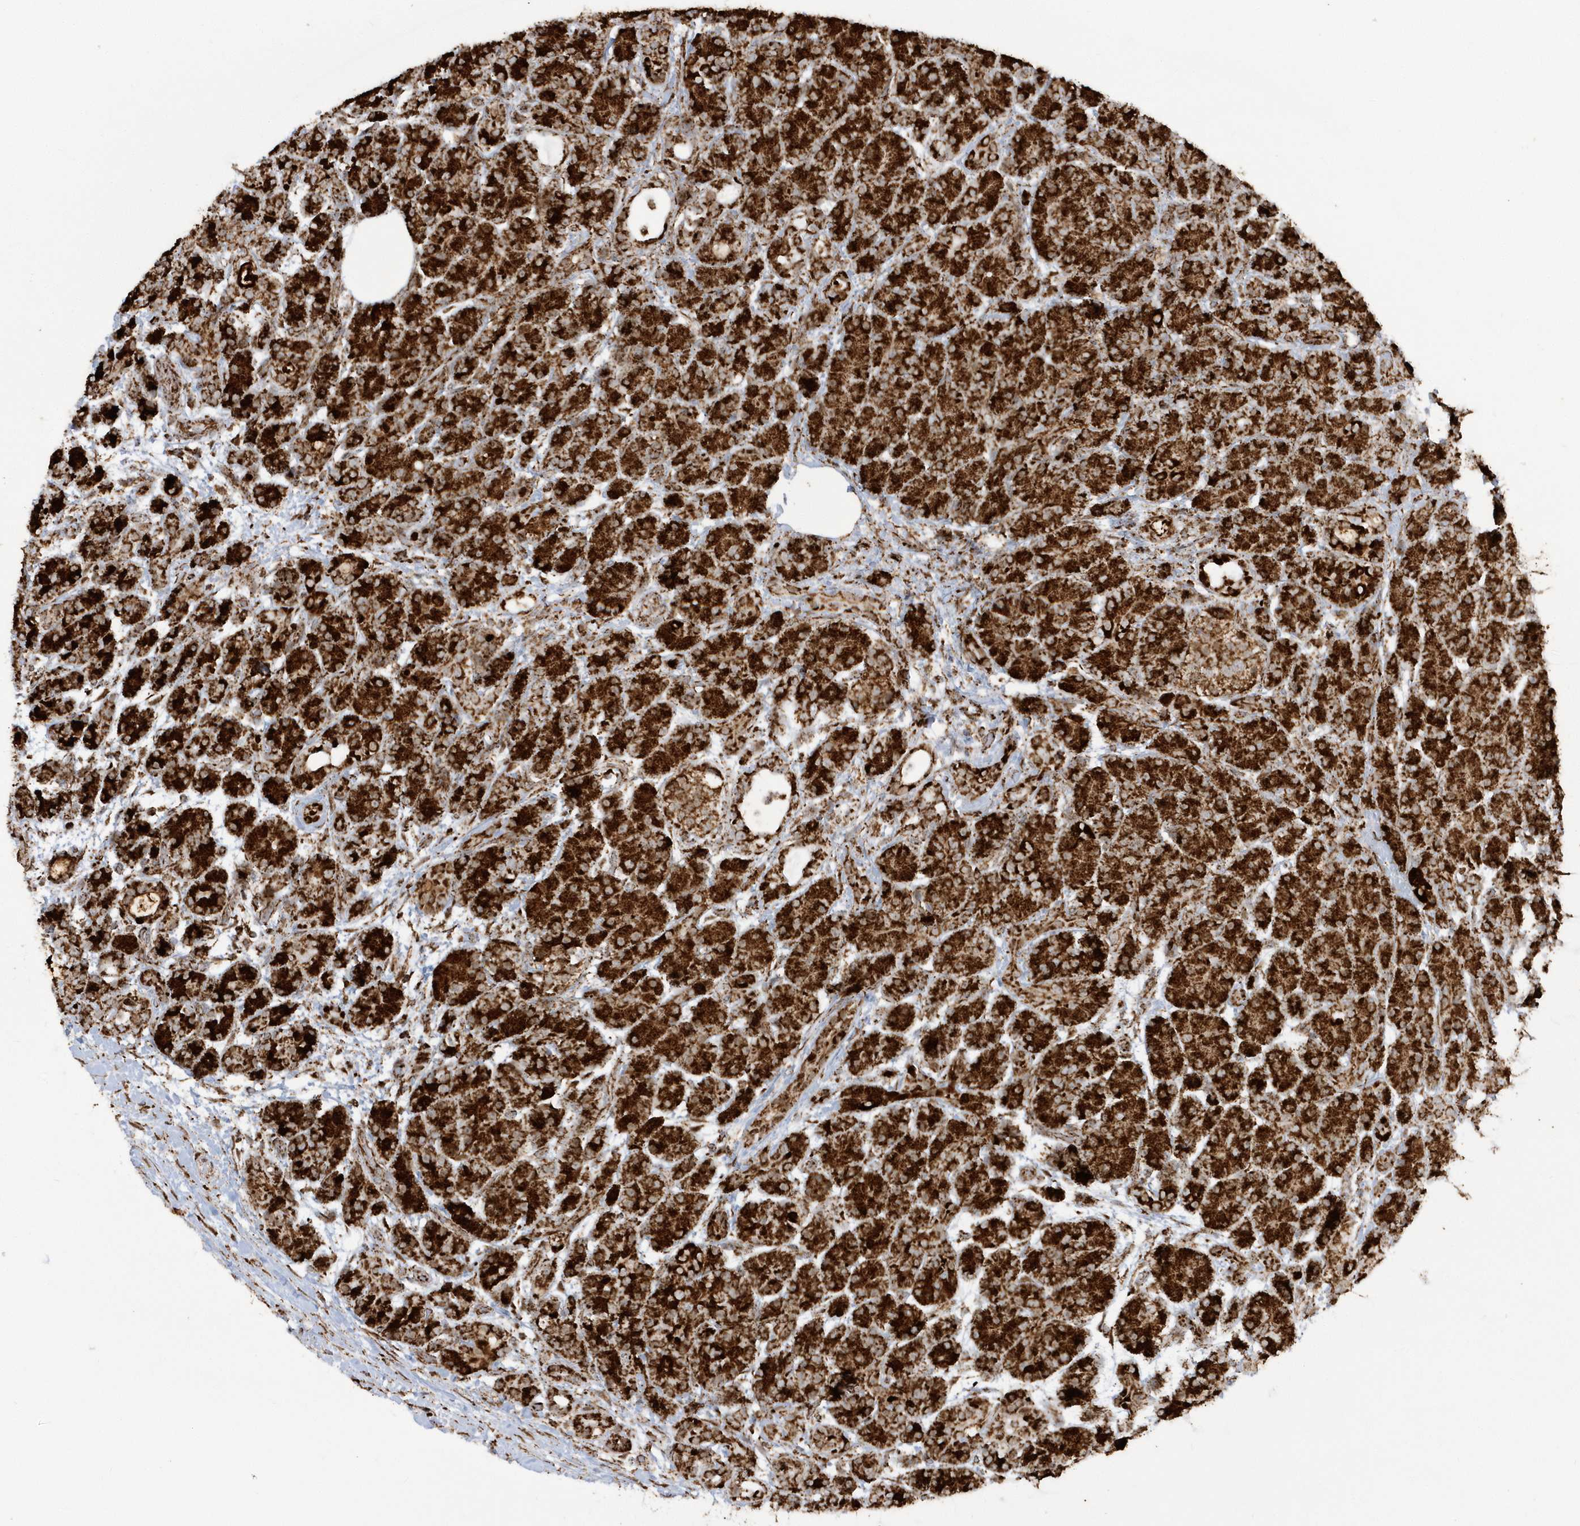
{"staining": {"intensity": "strong", "quantity": ">75%", "location": "cytoplasmic/membranous"}, "tissue": "pancreas", "cell_type": "Exocrine glandular cells", "image_type": "normal", "snomed": [{"axis": "morphology", "description": "Normal tissue, NOS"}, {"axis": "topography", "description": "Pancreas"}], "caption": "Protein analysis of normal pancreas shows strong cytoplasmic/membranous positivity in approximately >75% of exocrine glandular cells. Immunohistochemistry stains the protein in brown and the nuclei are stained blue.", "gene": "CRY2", "patient": {"sex": "male", "age": 63}}